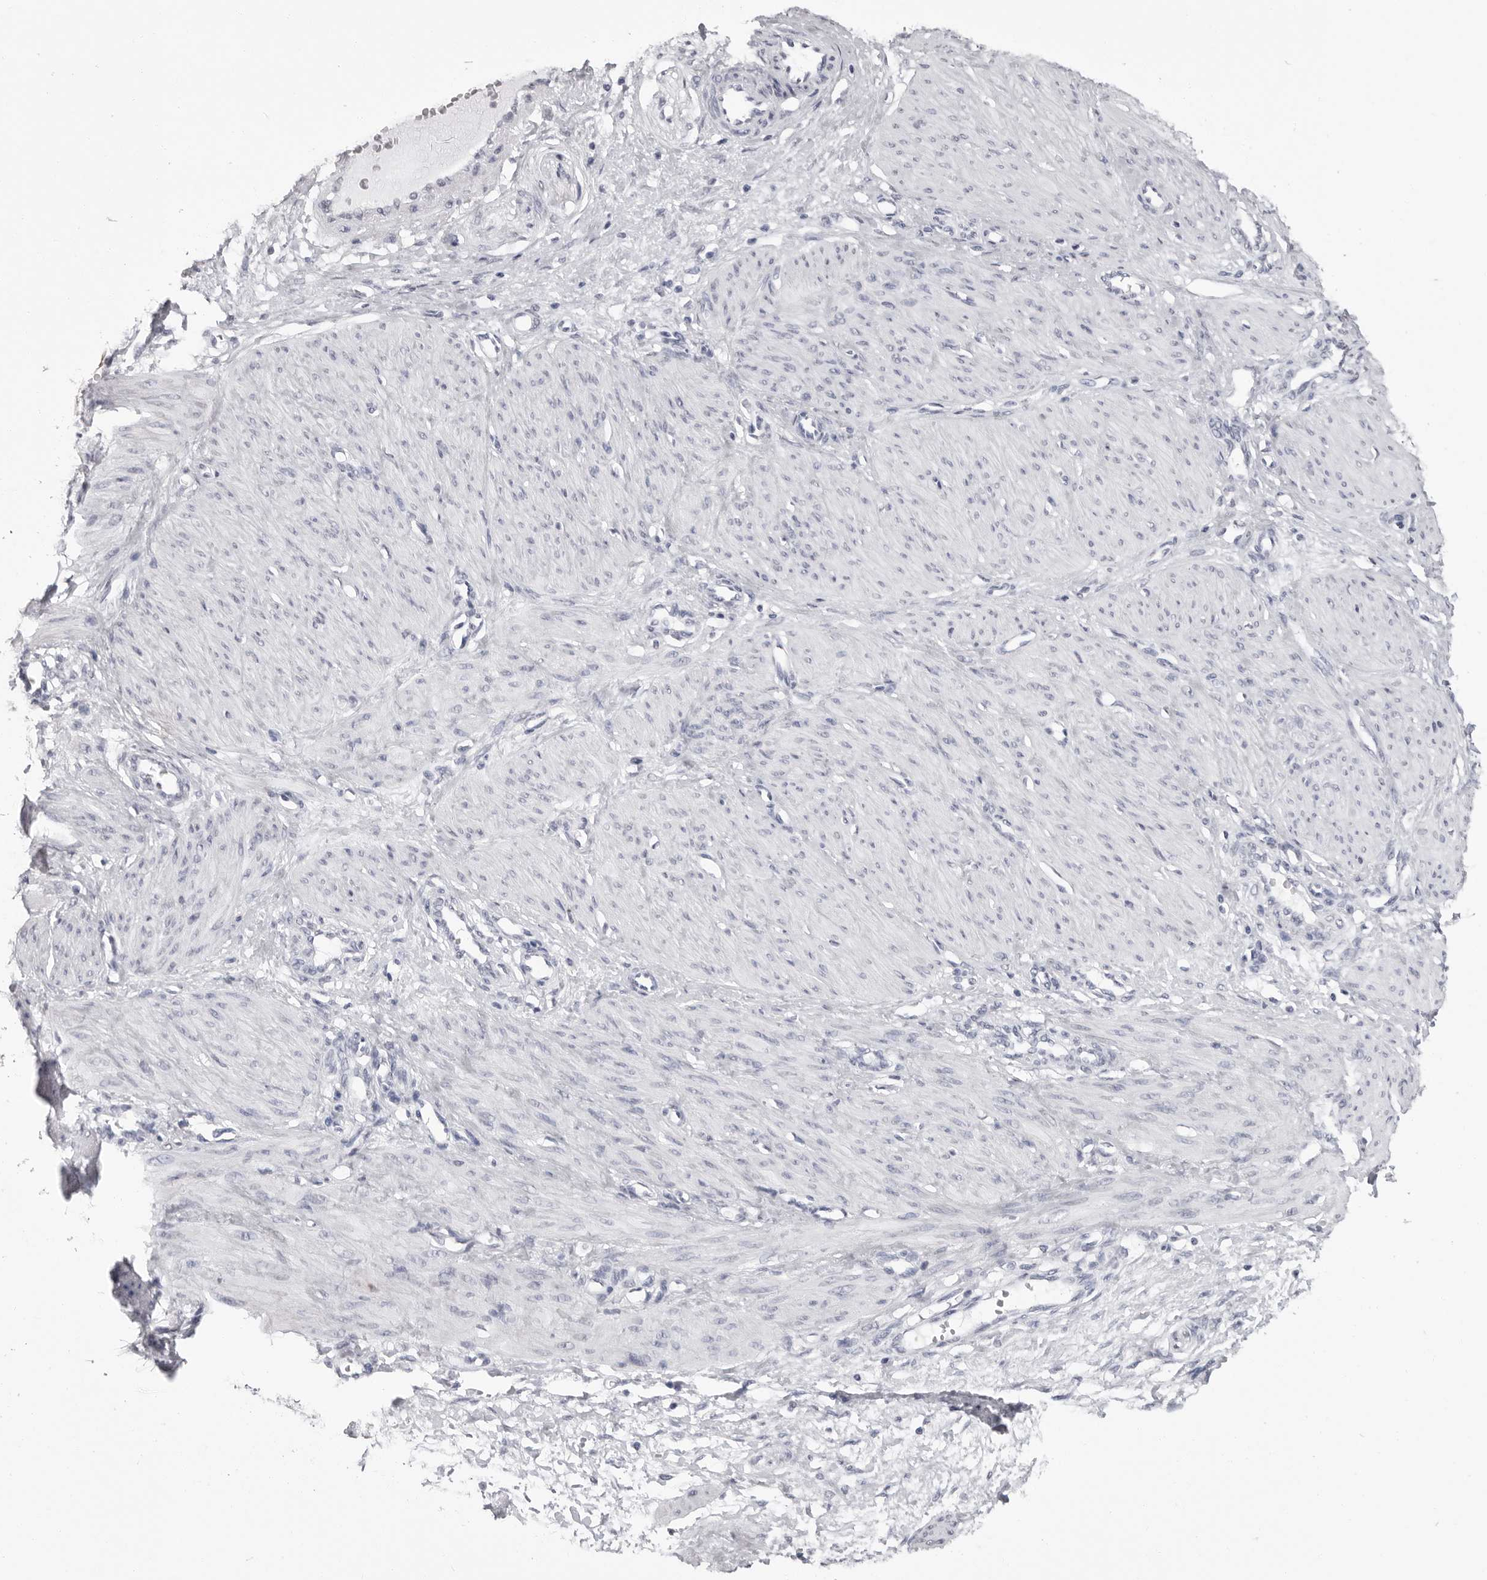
{"staining": {"intensity": "negative", "quantity": "none", "location": "none"}, "tissue": "smooth muscle", "cell_type": "Smooth muscle cells", "image_type": "normal", "snomed": [{"axis": "morphology", "description": "Normal tissue, NOS"}, {"axis": "topography", "description": "Endometrium"}], "caption": "This photomicrograph is of unremarkable smooth muscle stained with immunohistochemistry to label a protein in brown with the nuclei are counter-stained blue. There is no expression in smooth muscle cells. (DAB immunohistochemistry with hematoxylin counter stain).", "gene": "HEPACAM", "patient": {"sex": "female", "age": 33}}